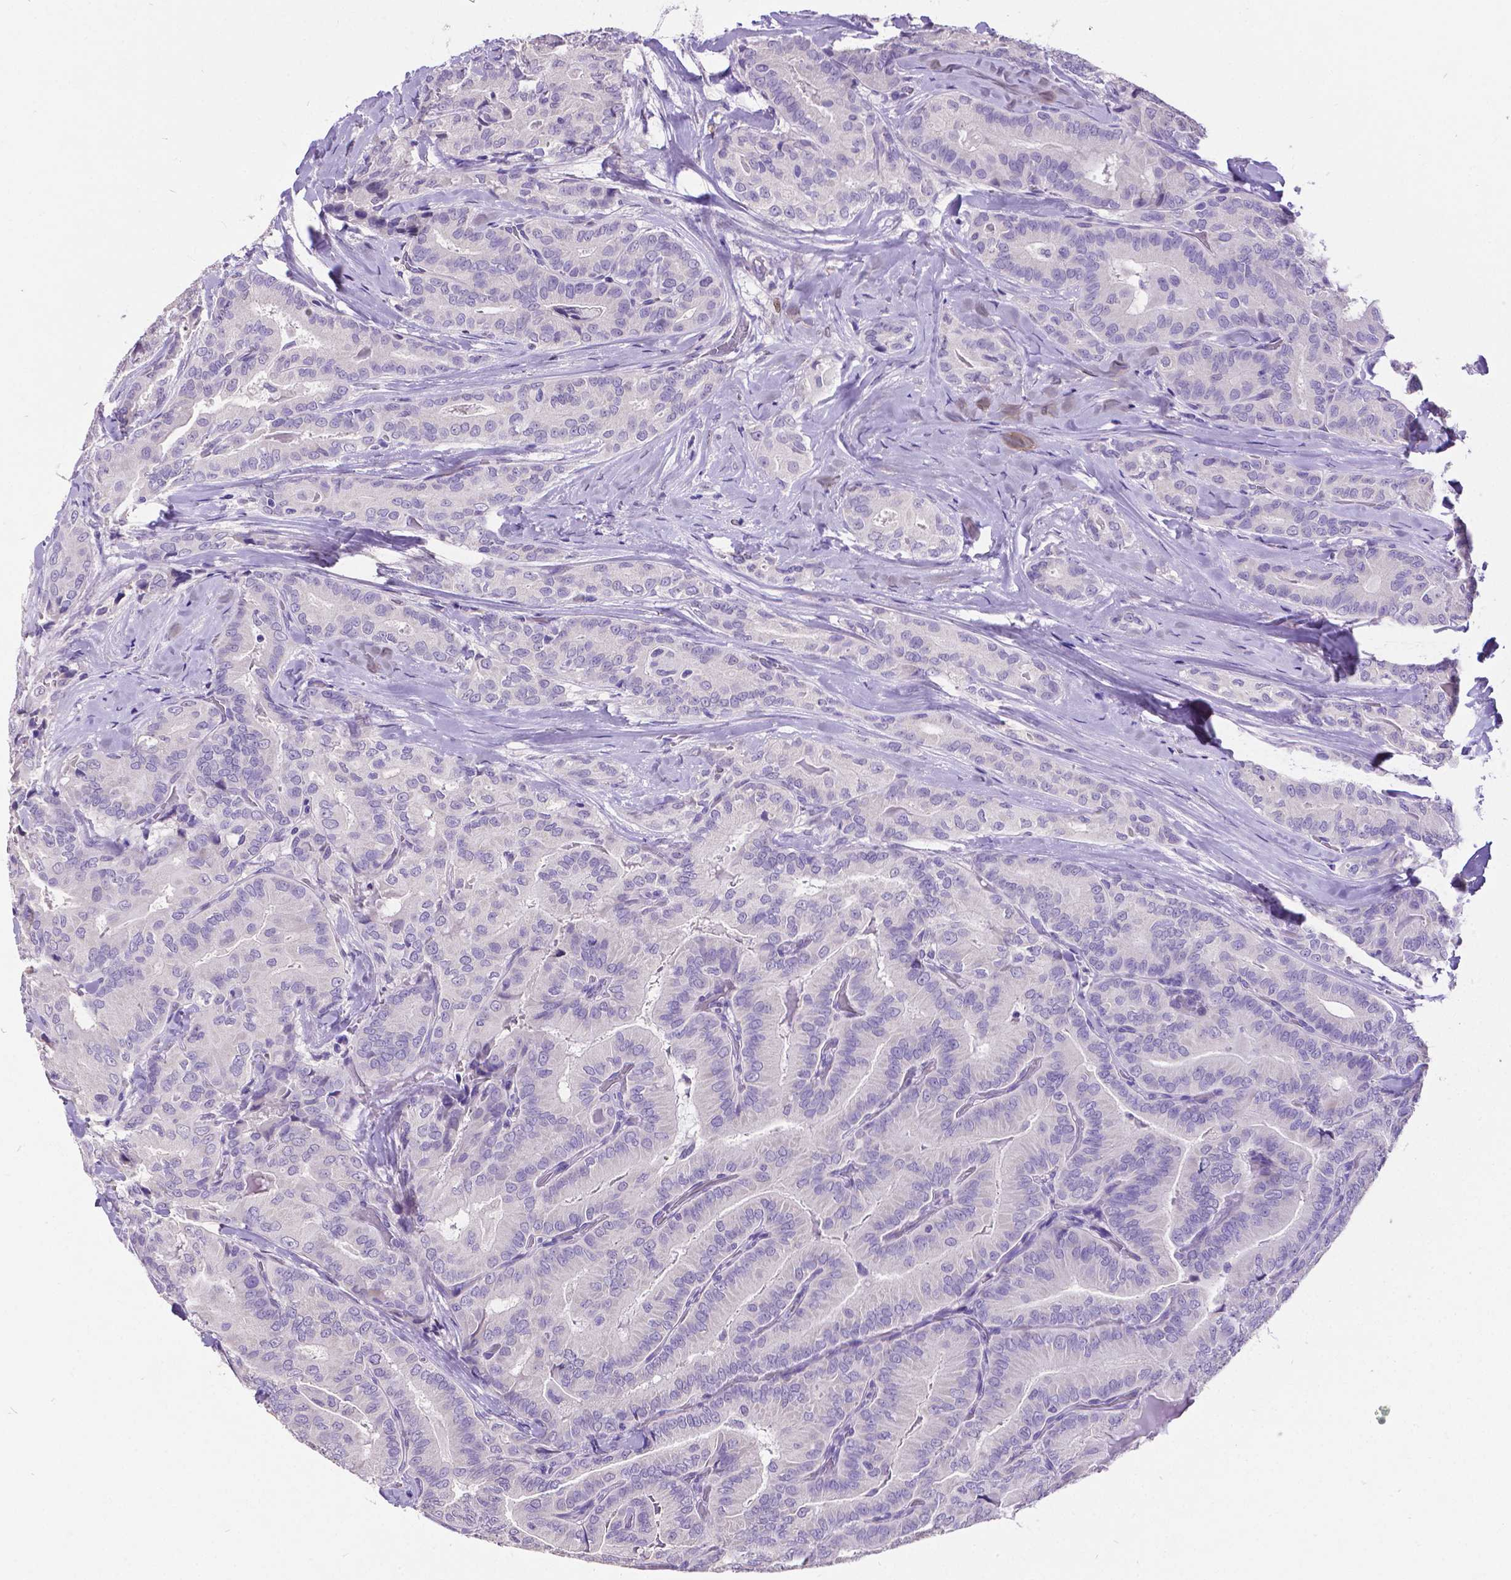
{"staining": {"intensity": "negative", "quantity": "none", "location": "none"}, "tissue": "thyroid cancer", "cell_type": "Tumor cells", "image_type": "cancer", "snomed": [{"axis": "morphology", "description": "Papillary adenocarcinoma, NOS"}, {"axis": "topography", "description": "Thyroid gland"}], "caption": "Immunohistochemistry of papillary adenocarcinoma (thyroid) shows no expression in tumor cells. The staining was performed using DAB to visualize the protein expression in brown, while the nuclei were stained in blue with hematoxylin (Magnification: 20x).", "gene": "SATB2", "patient": {"sex": "male", "age": 61}}